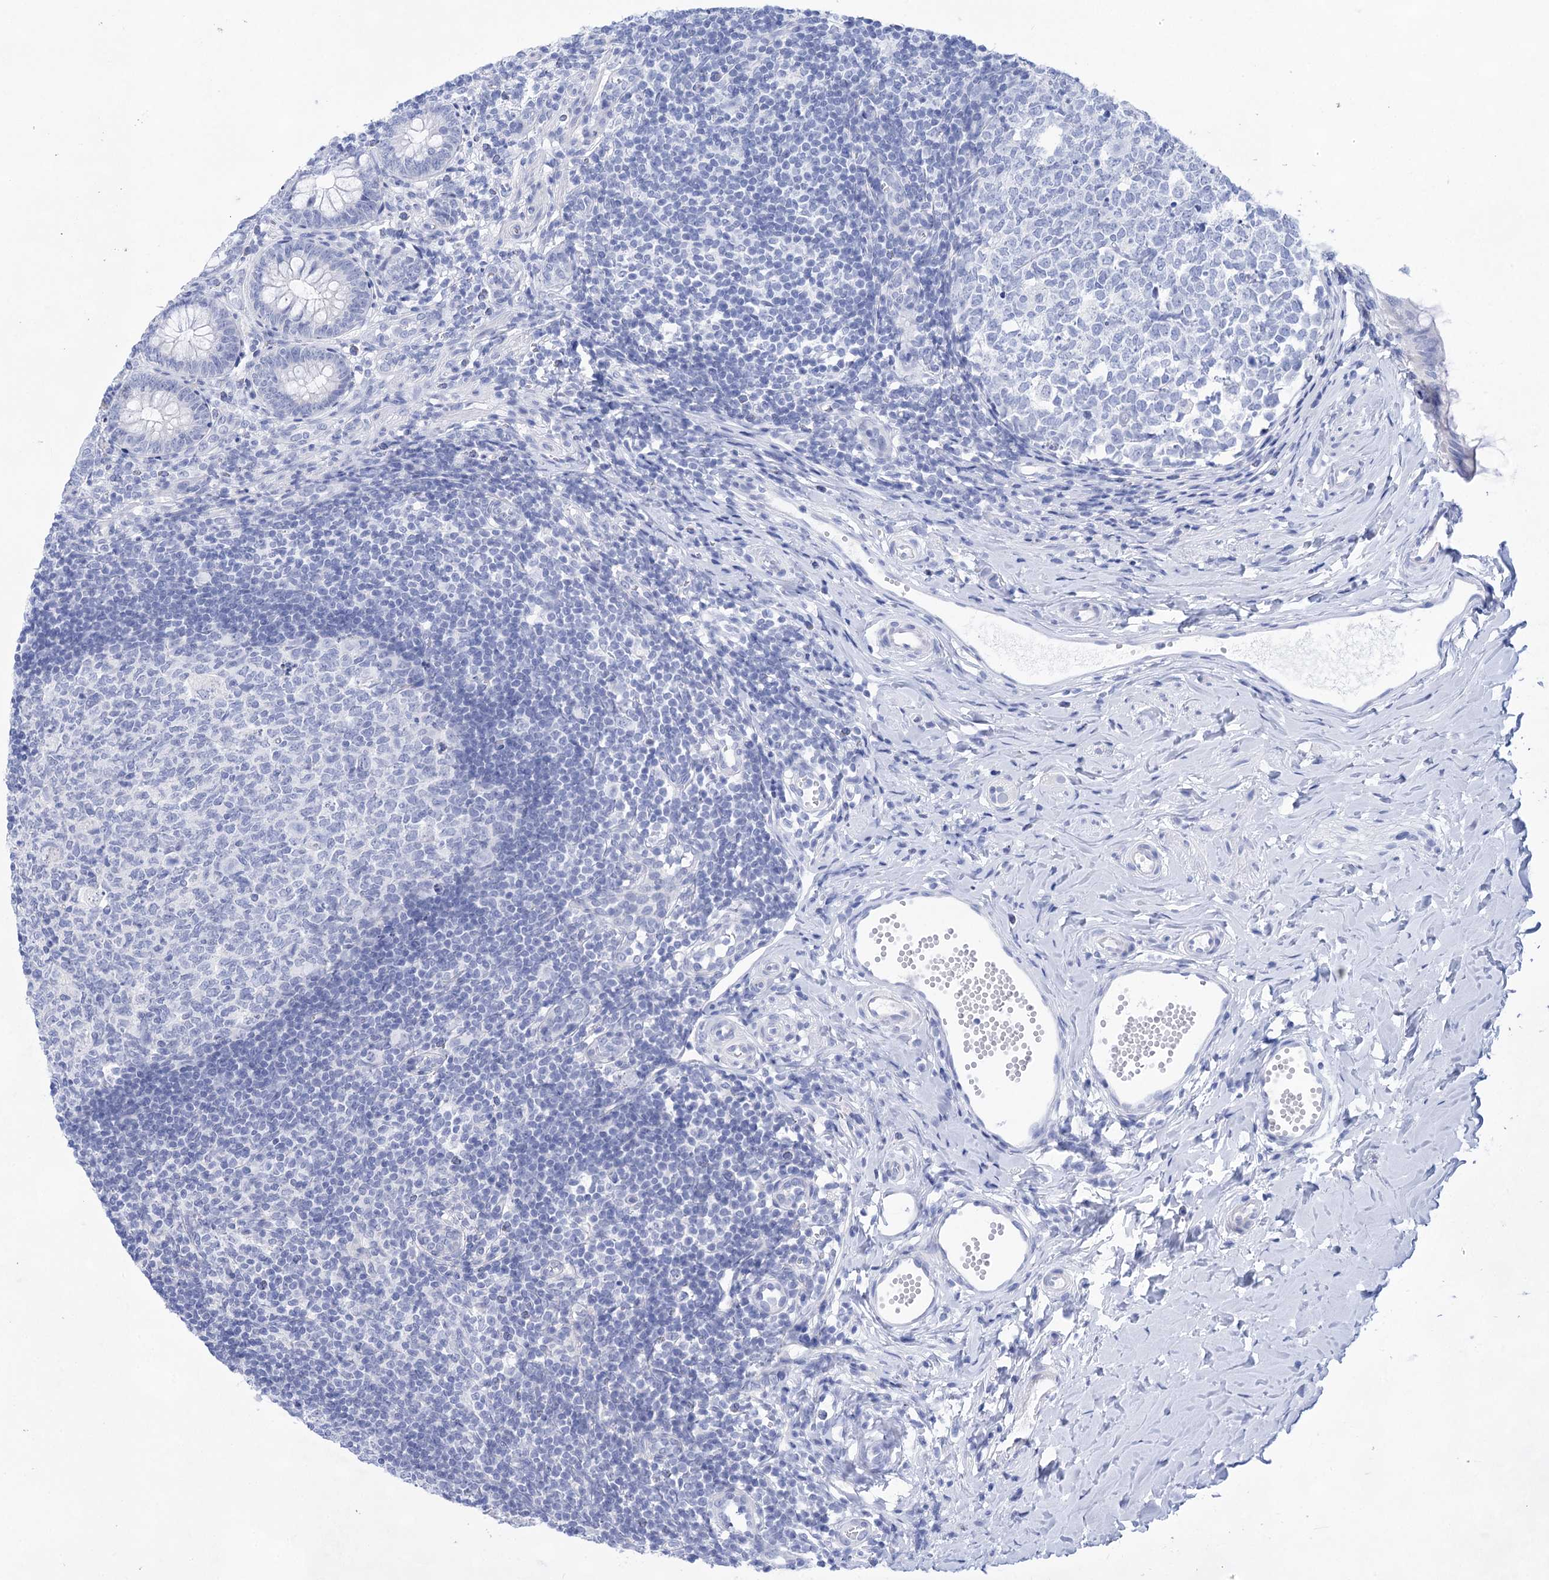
{"staining": {"intensity": "negative", "quantity": "none", "location": "none"}, "tissue": "appendix", "cell_type": "Glandular cells", "image_type": "normal", "snomed": [{"axis": "morphology", "description": "Normal tissue, NOS"}, {"axis": "topography", "description": "Appendix"}], "caption": "A high-resolution histopathology image shows immunohistochemistry staining of benign appendix, which reveals no significant expression in glandular cells. (DAB IHC visualized using brightfield microscopy, high magnification).", "gene": "LALBA", "patient": {"sex": "male", "age": 14}}